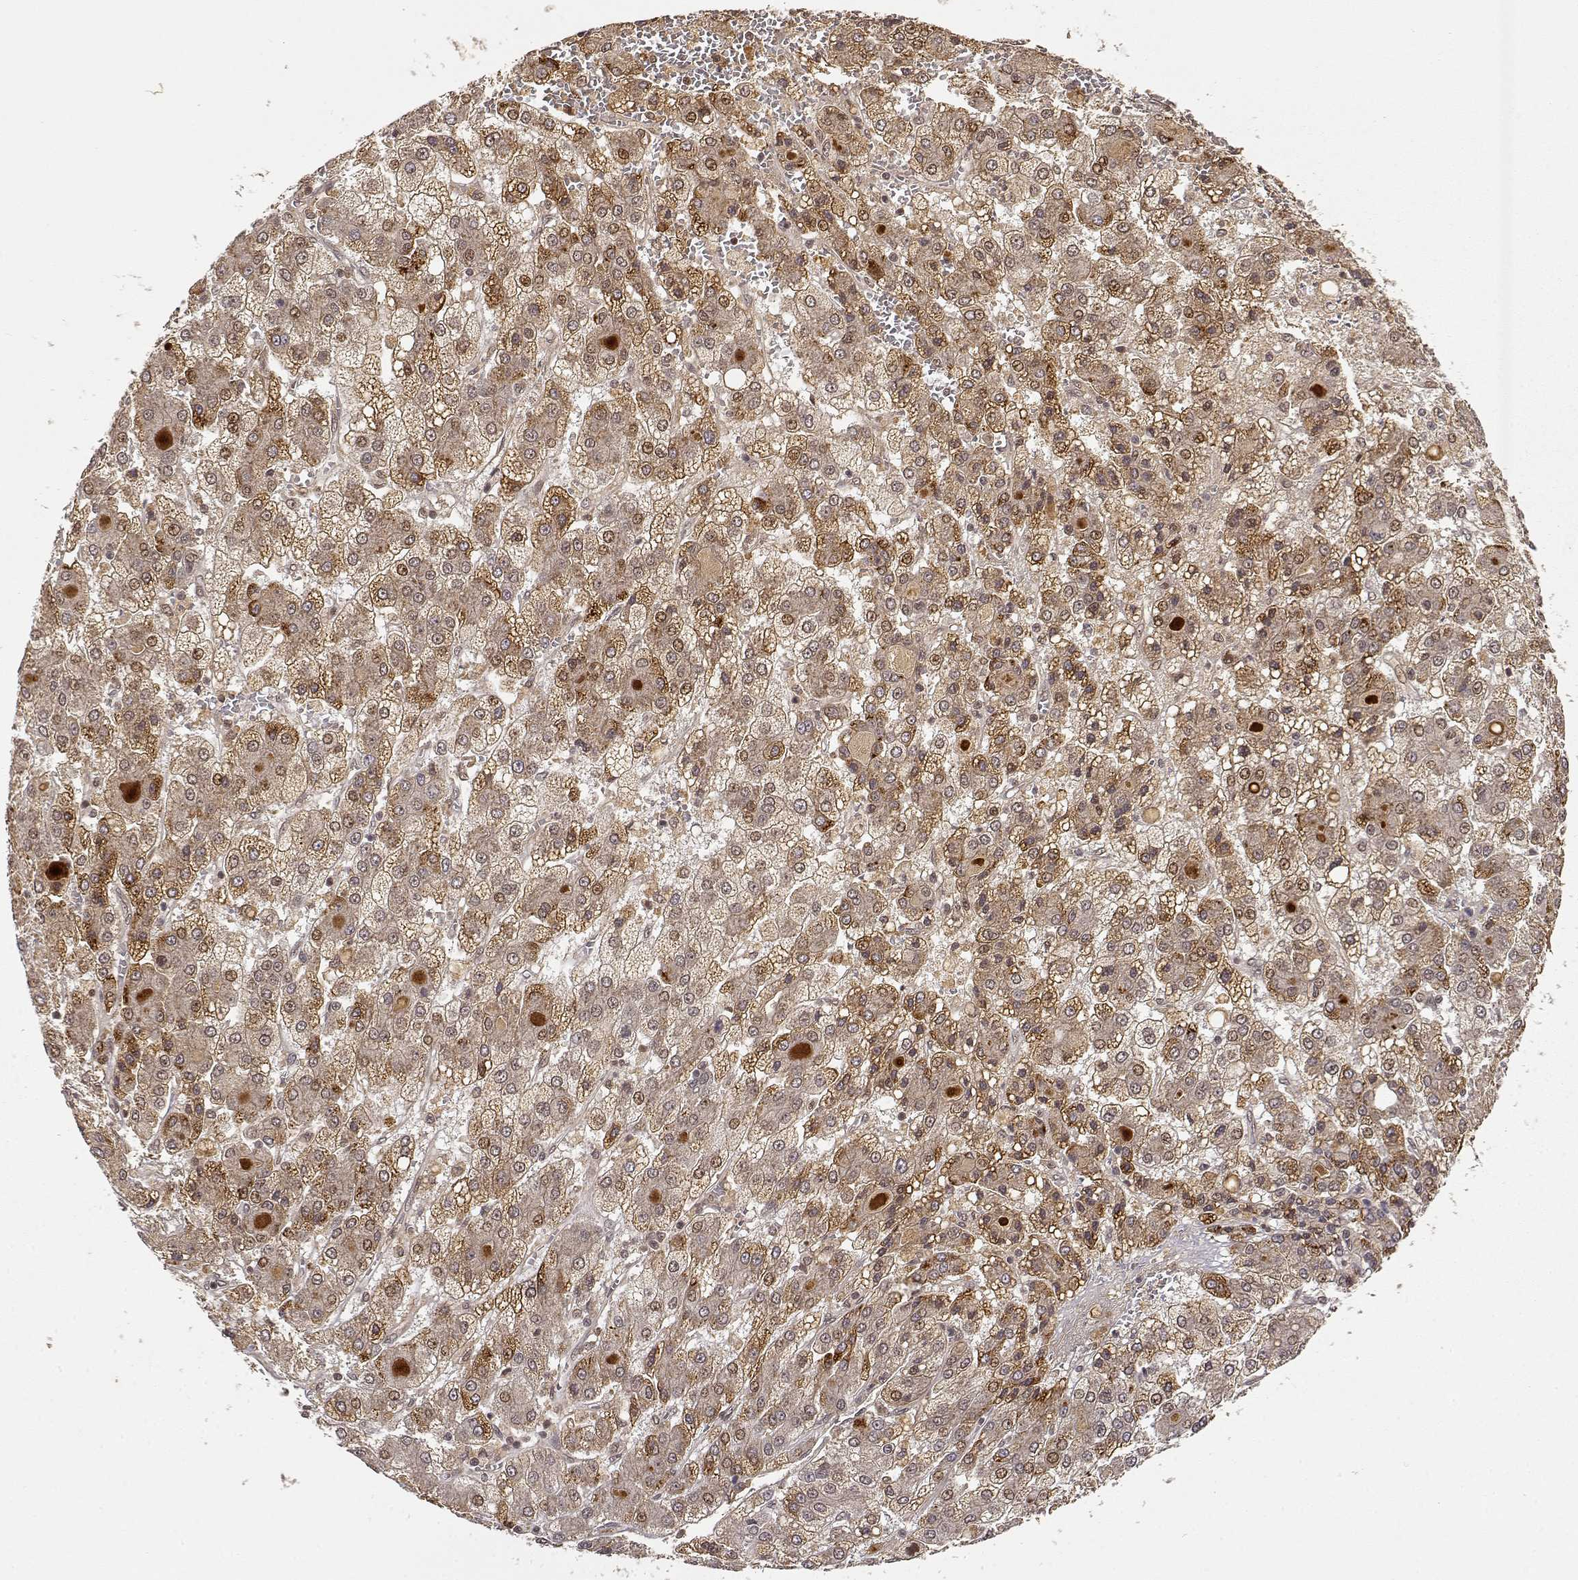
{"staining": {"intensity": "weak", "quantity": ">75%", "location": "cytoplasmic/membranous,nuclear"}, "tissue": "liver cancer", "cell_type": "Tumor cells", "image_type": "cancer", "snomed": [{"axis": "morphology", "description": "Carcinoma, Hepatocellular, NOS"}, {"axis": "topography", "description": "Liver"}], "caption": "This is an image of immunohistochemistry (IHC) staining of hepatocellular carcinoma (liver), which shows weak staining in the cytoplasmic/membranous and nuclear of tumor cells.", "gene": "MAEA", "patient": {"sex": "male", "age": 73}}